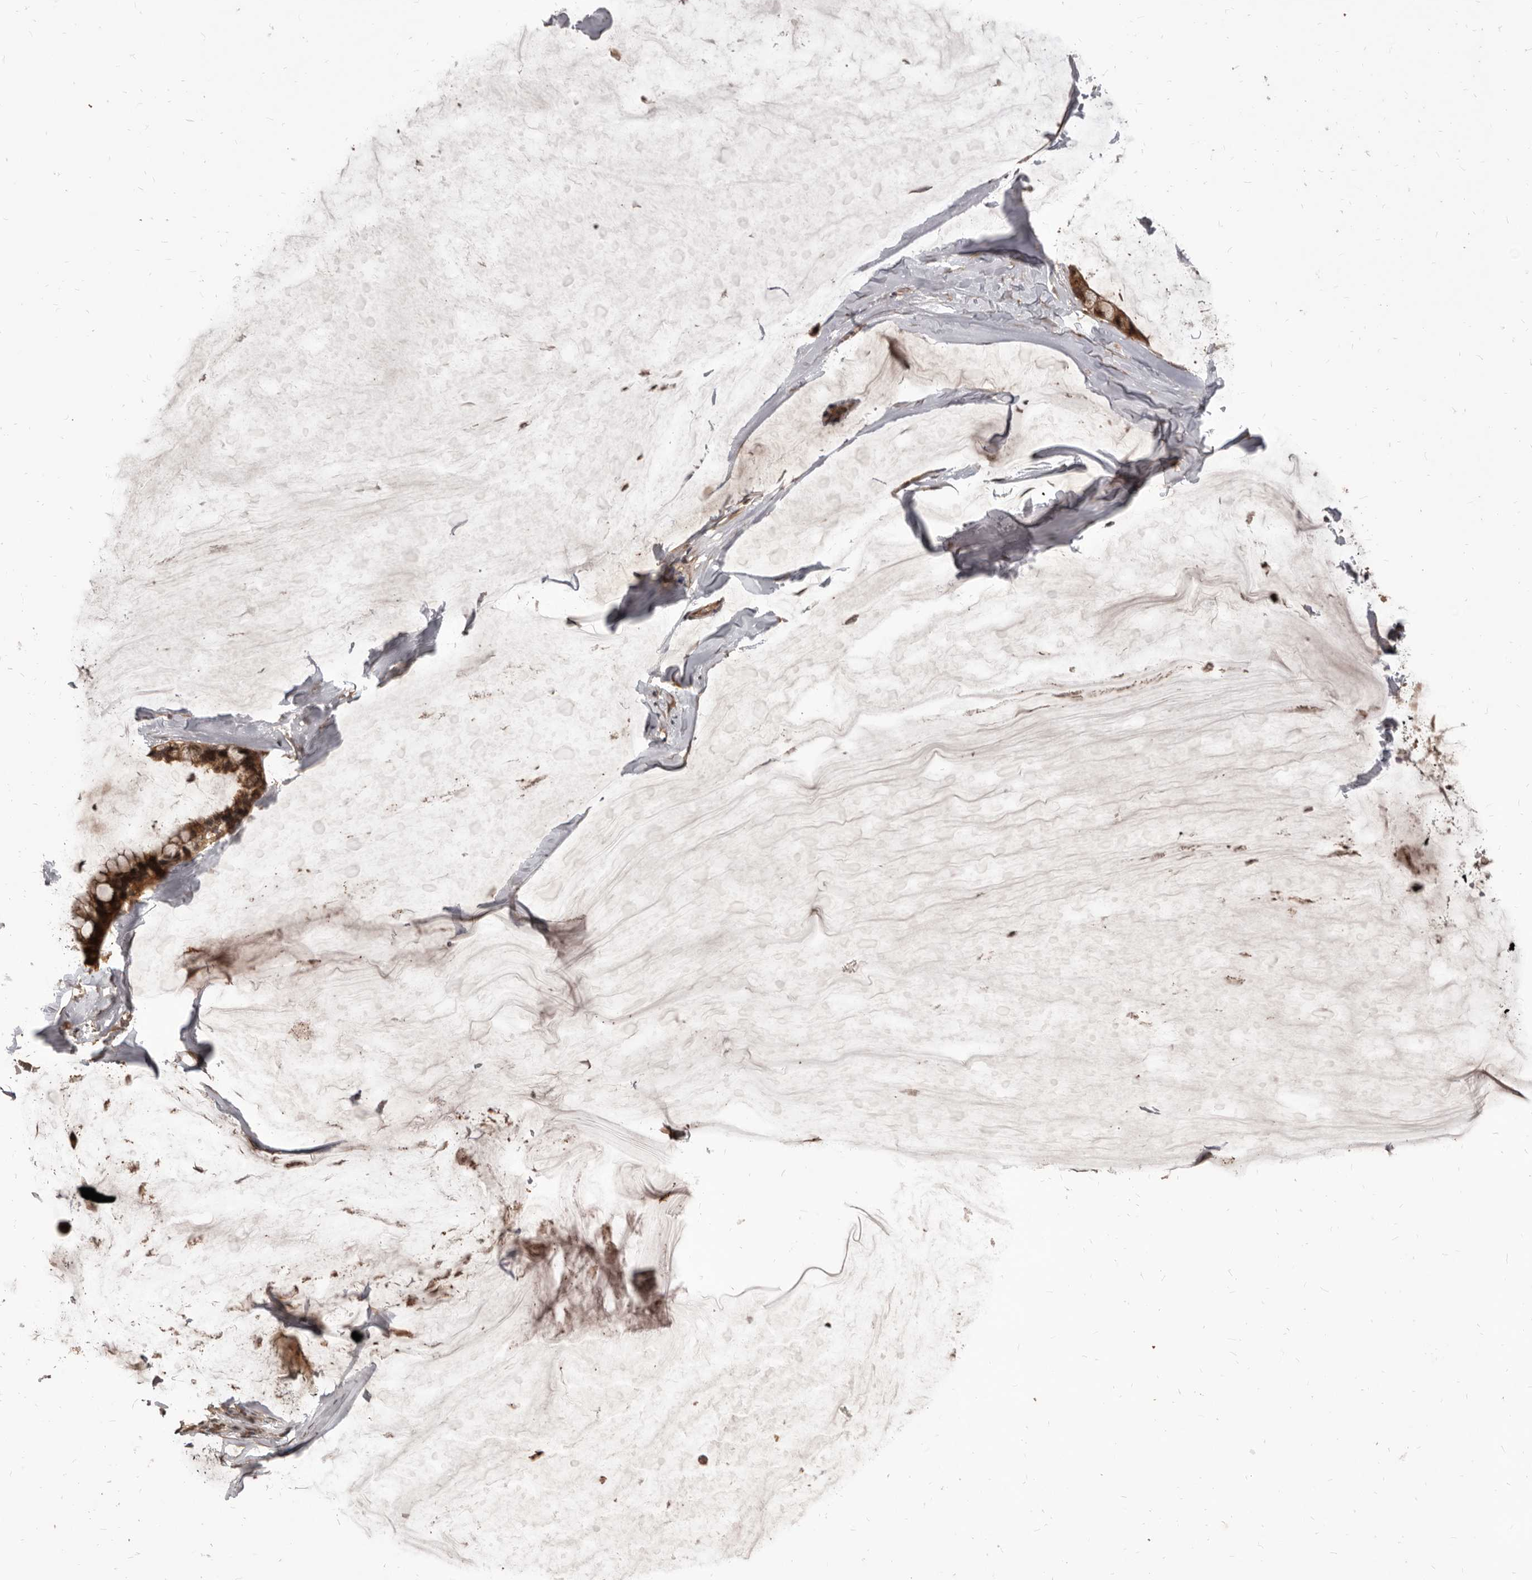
{"staining": {"intensity": "moderate", "quantity": ">75%", "location": "cytoplasmic/membranous,nuclear"}, "tissue": "ovarian cancer", "cell_type": "Tumor cells", "image_type": "cancer", "snomed": [{"axis": "morphology", "description": "Cystadenocarcinoma, mucinous, NOS"}, {"axis": "topography", "description": "Ovary"}], "caption": "Mucinous cystadenocarcinoma (ovarian) stained with a protein marker exhibits moderate staining in tumor cells.", "gene": "AHR", "patient": {"sex": "female", "age": 39}}